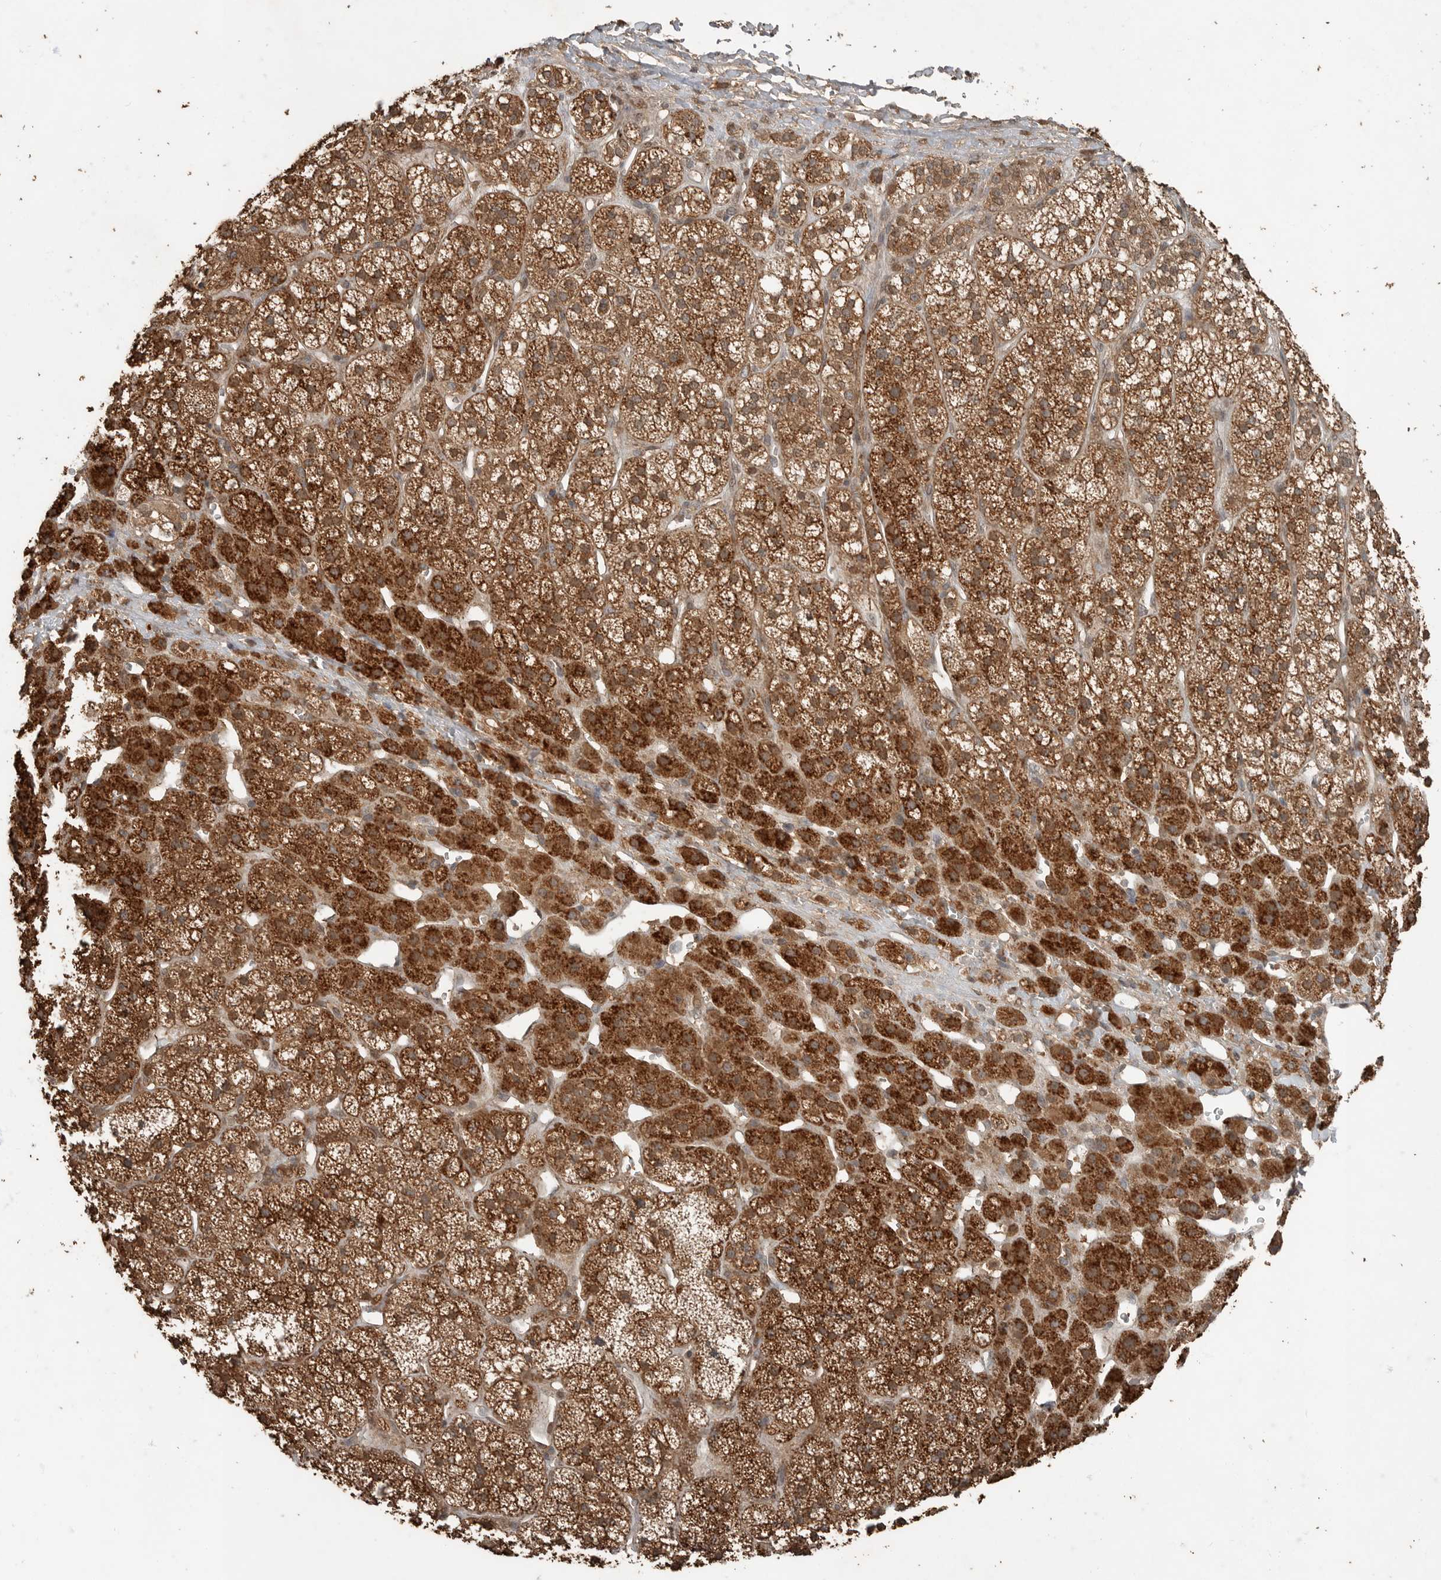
{"staining": {"intensity": "strong", "quantity": ">75%", "location": "cytoplasmic/membranous"}, "tissue": "adrenal gland", "cell_type": "Glandular cells", "image_type": "normal", "snomed": [{"axis": "morphology", "description": "Normal tissue, NOS"}, {"axis": "topography", "description": "Adrenal gland"}], "caption": "A high-resolution image shows IHC staining of benign adrenal gland, which demonstrates strong cytoplasmic/membranous staining in approximately >75% of glandular cells. (DAB IHC, brown staining for protein, blue staining for nuclei).", "gene": "BLZF1", "patient": {"sex": "male", "age": 56}}